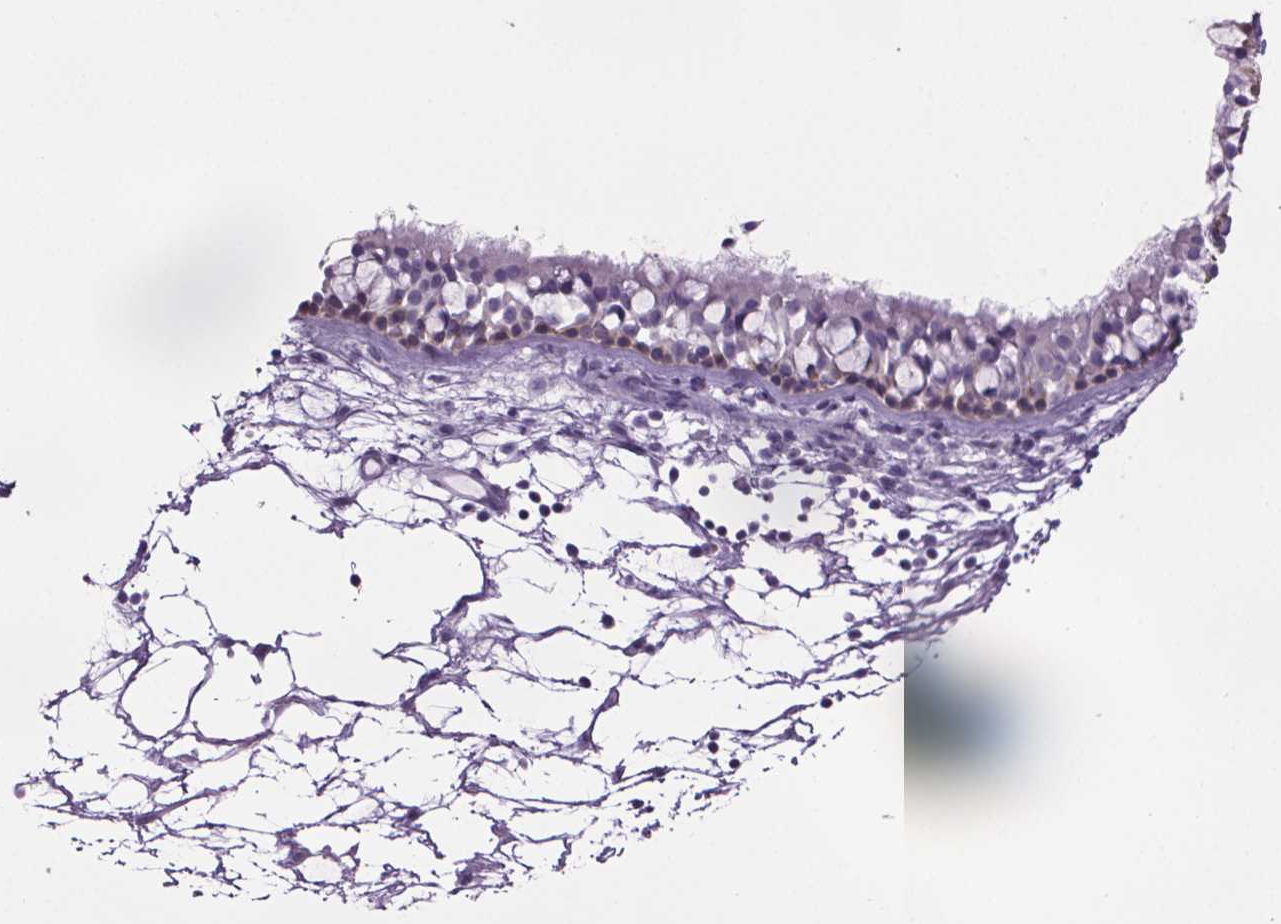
{"staining": {"intensity": "weak", "quantity": "<25%", "location": "nuclear"}, "tissue": "nasopharynx", "cell_type": "Respiratory epithelial cells", "image_type": "normal", "snomed": [{"axis": "morphology", "description": "Normal tissue, NOS"}, {"axis": "topography", "description": "Nasopharynx"}], "caption": "Protein analysis of benign nasopharynx displays no significant positivity in respiratory epithelial cells.", "gene": "CUBN", "patient": {"sex": "male", "age": 68}}